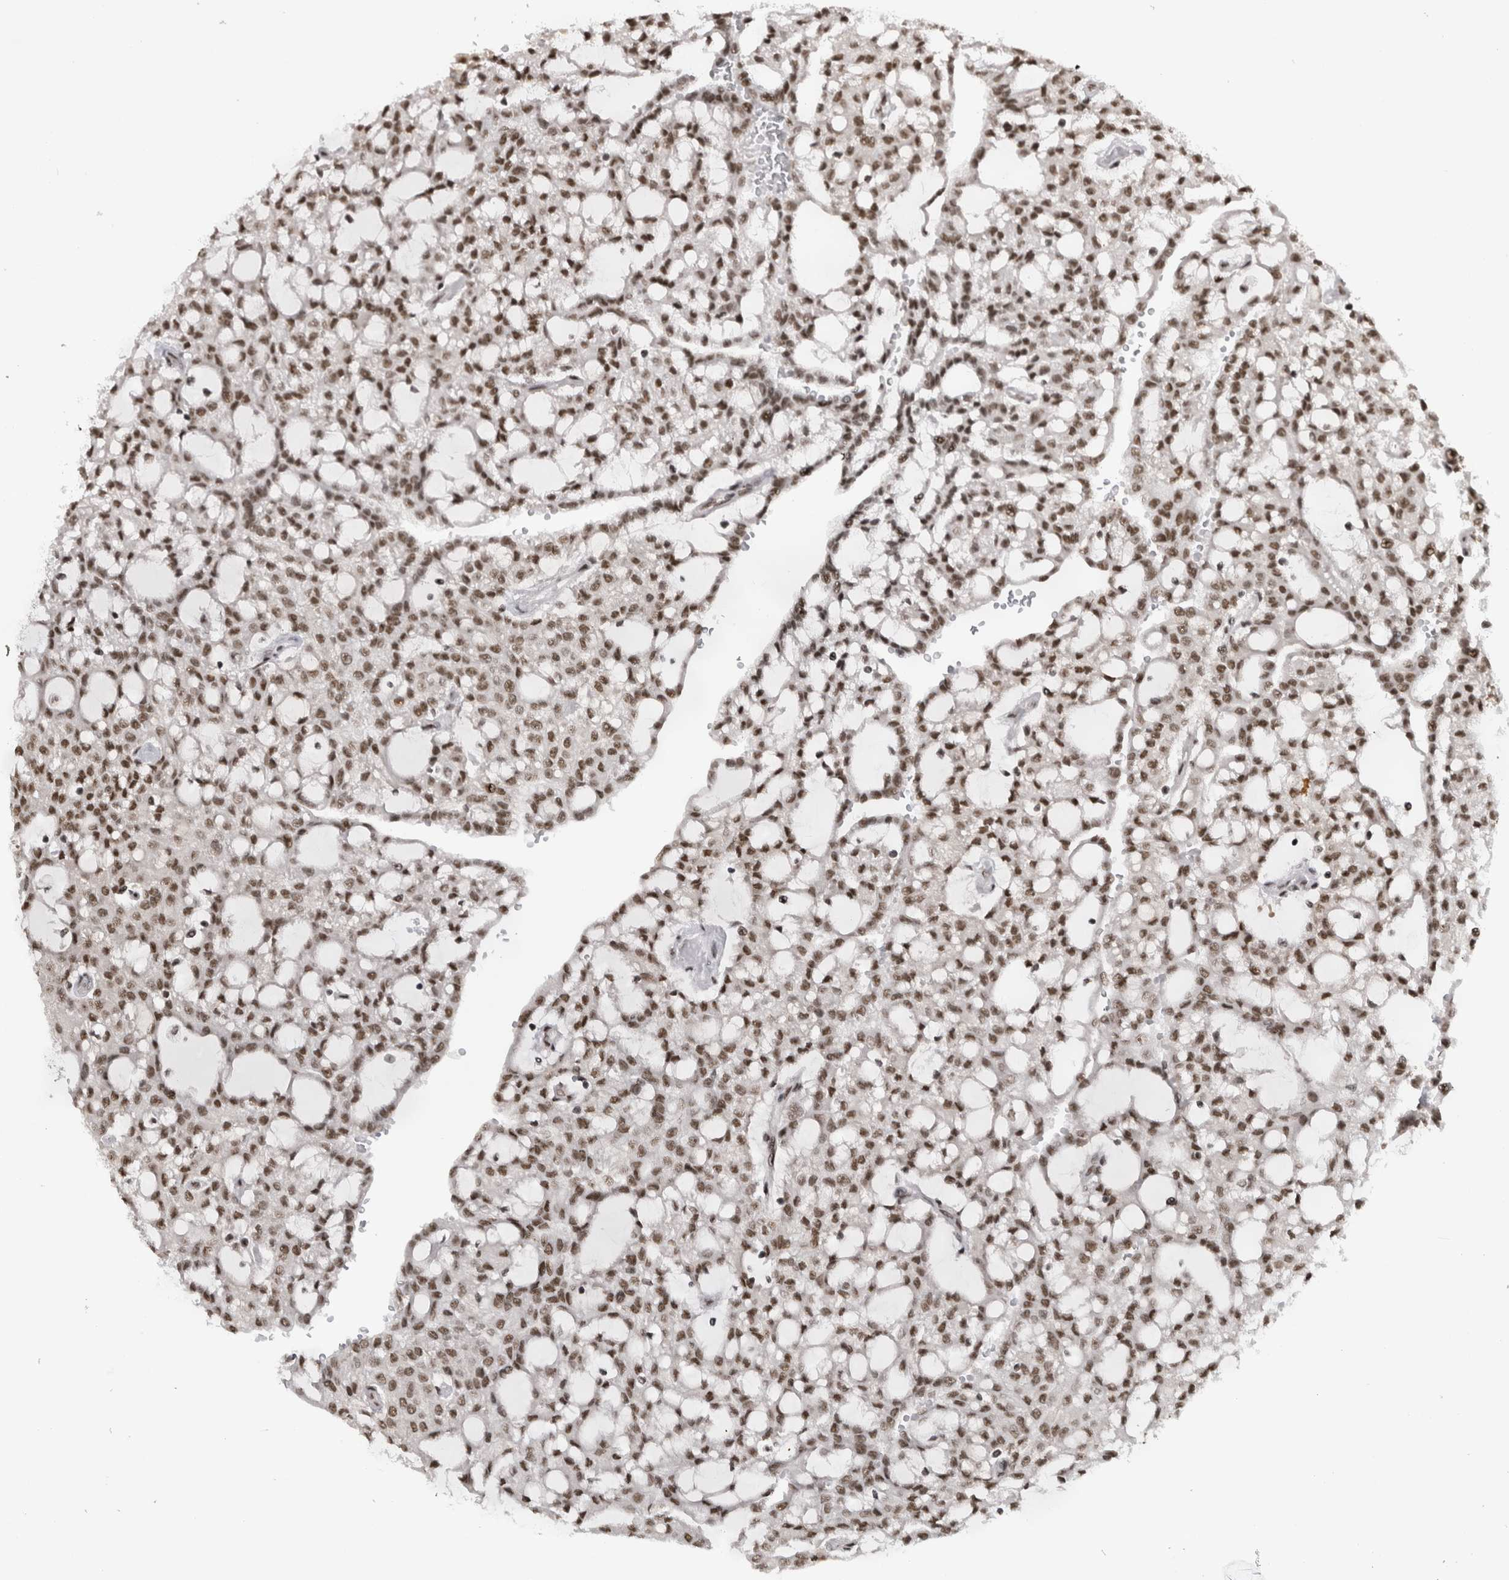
{"staining": {"intensity": "strong", "quantity": ">75%", "location": "nuclear"}, "tissue": "renal cancer", "cell_type": "Tumor cells", "image_type": "cancer", "snomed": [{"axis": "morphology", "description": "Adenocarcinoma, NOS"}, {"axis": "topography", "description": "Kidney"}], "caption": "A high-resolution micrograph shows immunohistochemistry staining of adenocarcinoma (renal), which reveals strong nuclear positivity in about >75% of tumor cells. (Brightfield microscopy of DAB IHC at high magnification).", "gene": "ZSCAN2", "patient": {"sex": "male", "age": 63}}